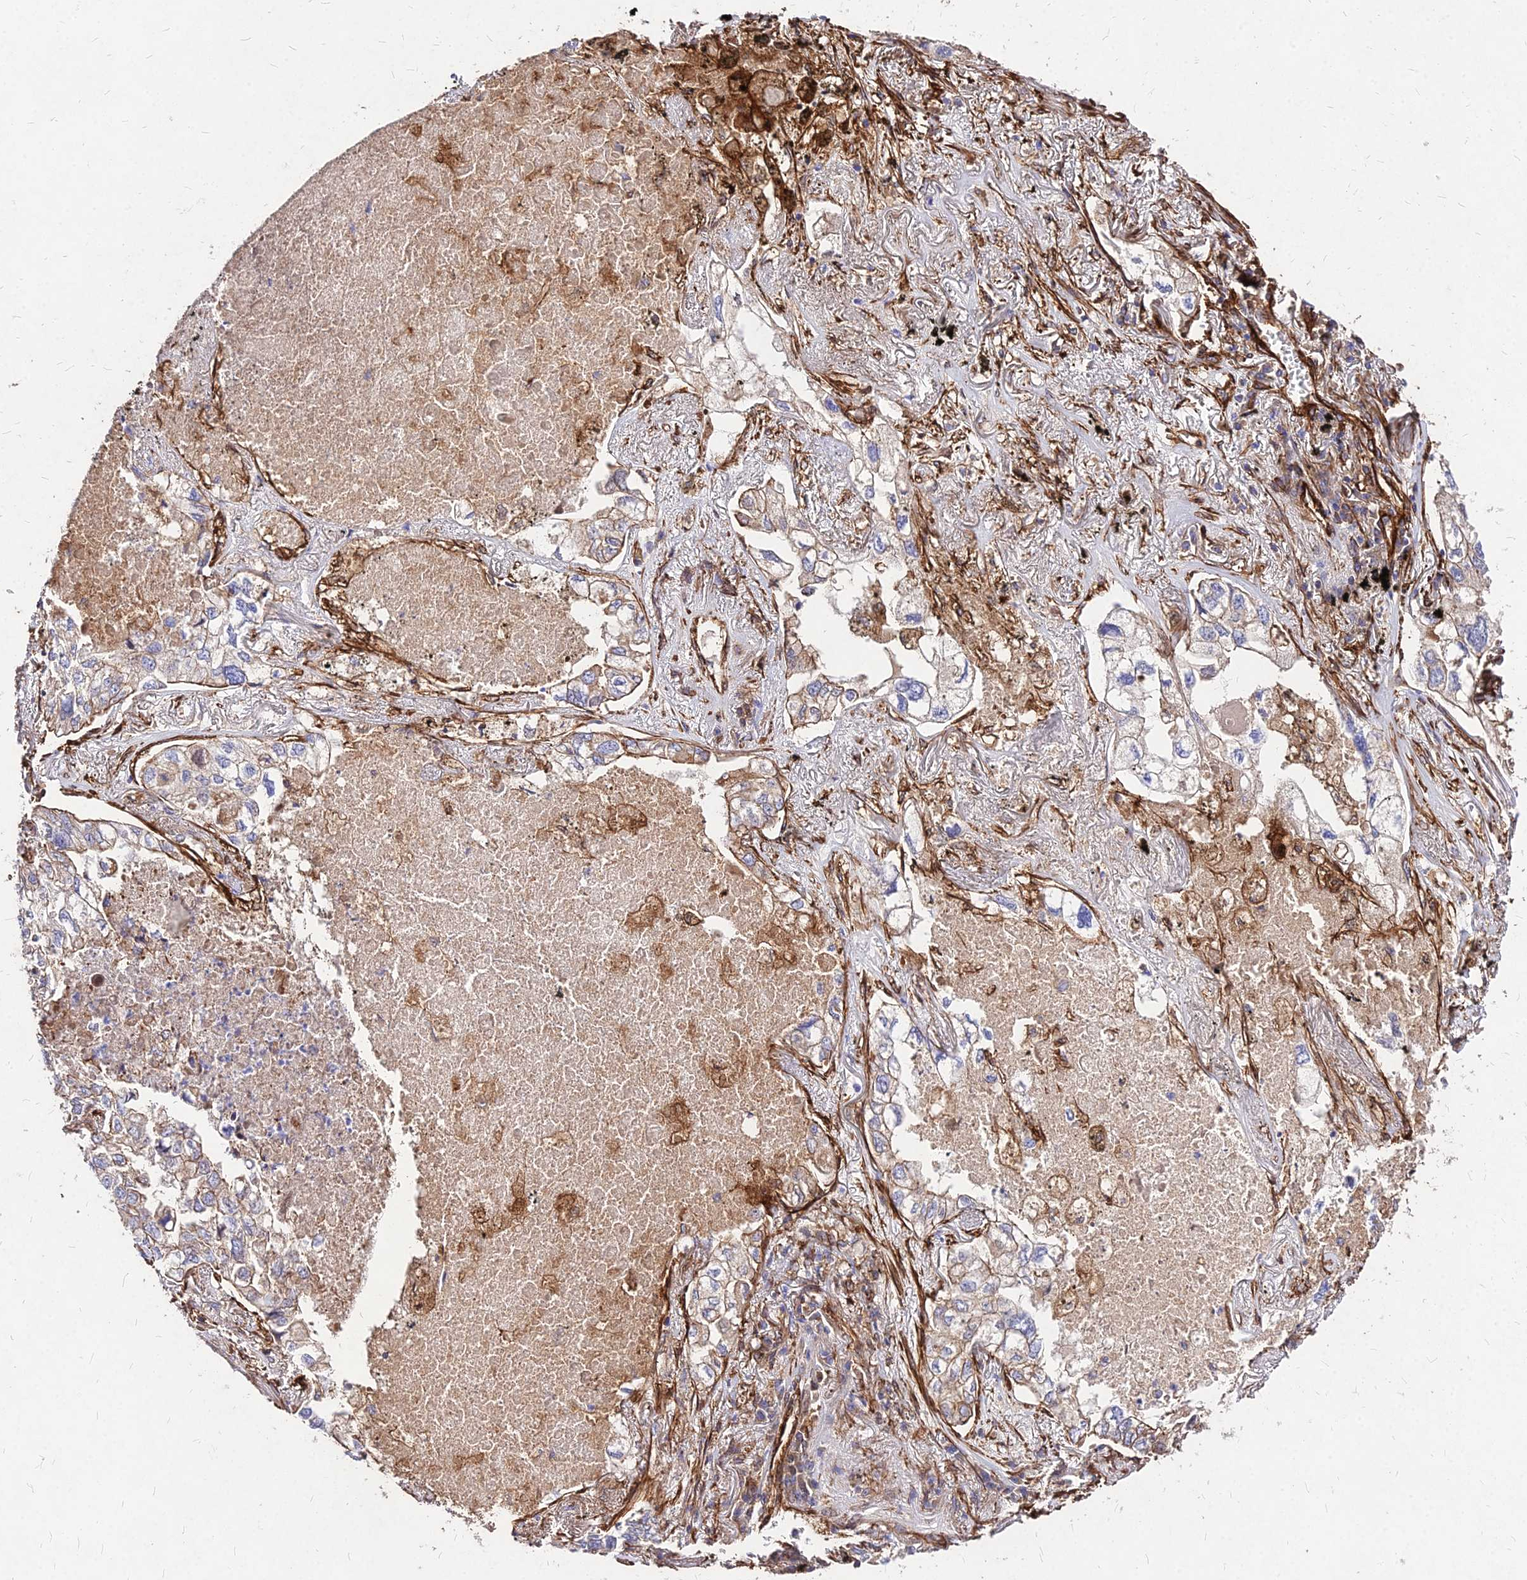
{"staining": {"intensity": "weak", "quantity": "<25%", "location": "cytoplasmic/membranous"}, "tissue": "lung cancer", "cell_type": "Tumor cells", "image_type": "cancer", "snomed": [{"axis": "morphology", "description": "Adenocarcinoma, NOS"}, {"axis": "topography", "description": "Lung"}], "caption": "High magnification brightfield microscopy of lung cancer stained with DAB (3,3'-diaminobenzidine) (brown) and counterstained with hematoxylin (blue): tumor cells show no significant expression. Brightfield microscopy of immunohistochemistry (IHC) stained with DAB (brown) and hematoxylin (blue), captured at high magnification.", "gene": "EFCC1", "patient": {"sex": "male", "age": 65}}